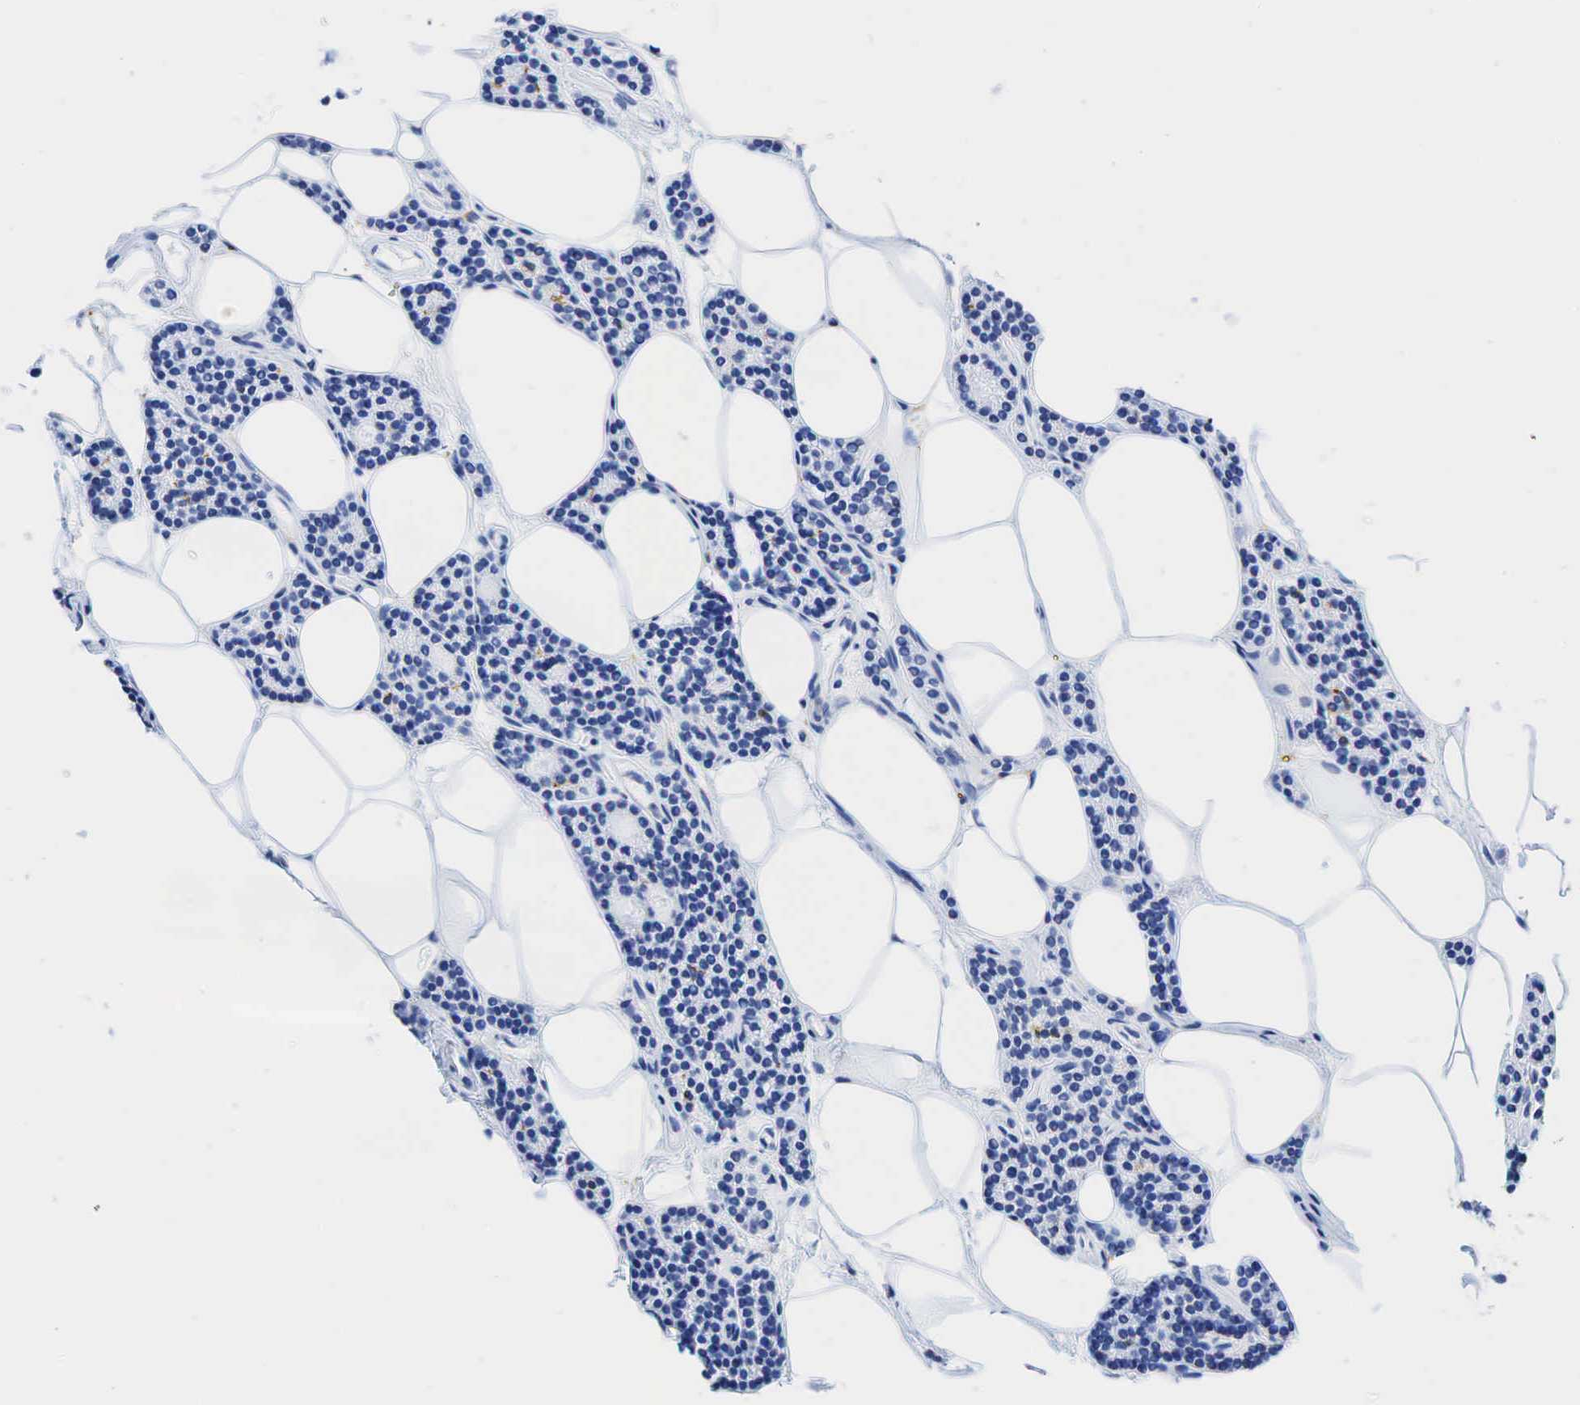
{"staining": {"intensity": "negative", "quantity": "none", "location": "none"}, "tissue": "parathyroid gland", "cell_type": "Glandular cells", "image_type": "normal", "snomed": [{"axis": "morphology", "description": "Normal tissue, NOS"}, {"axis": "topography", "description": "Parathyroid gland"}], "caption": "Human parathyroid gland stained for a protein using IHC exhibits no expression in glandular cells.", "gene": "CD68", "patient": {"sex": "male", "age": 54}}